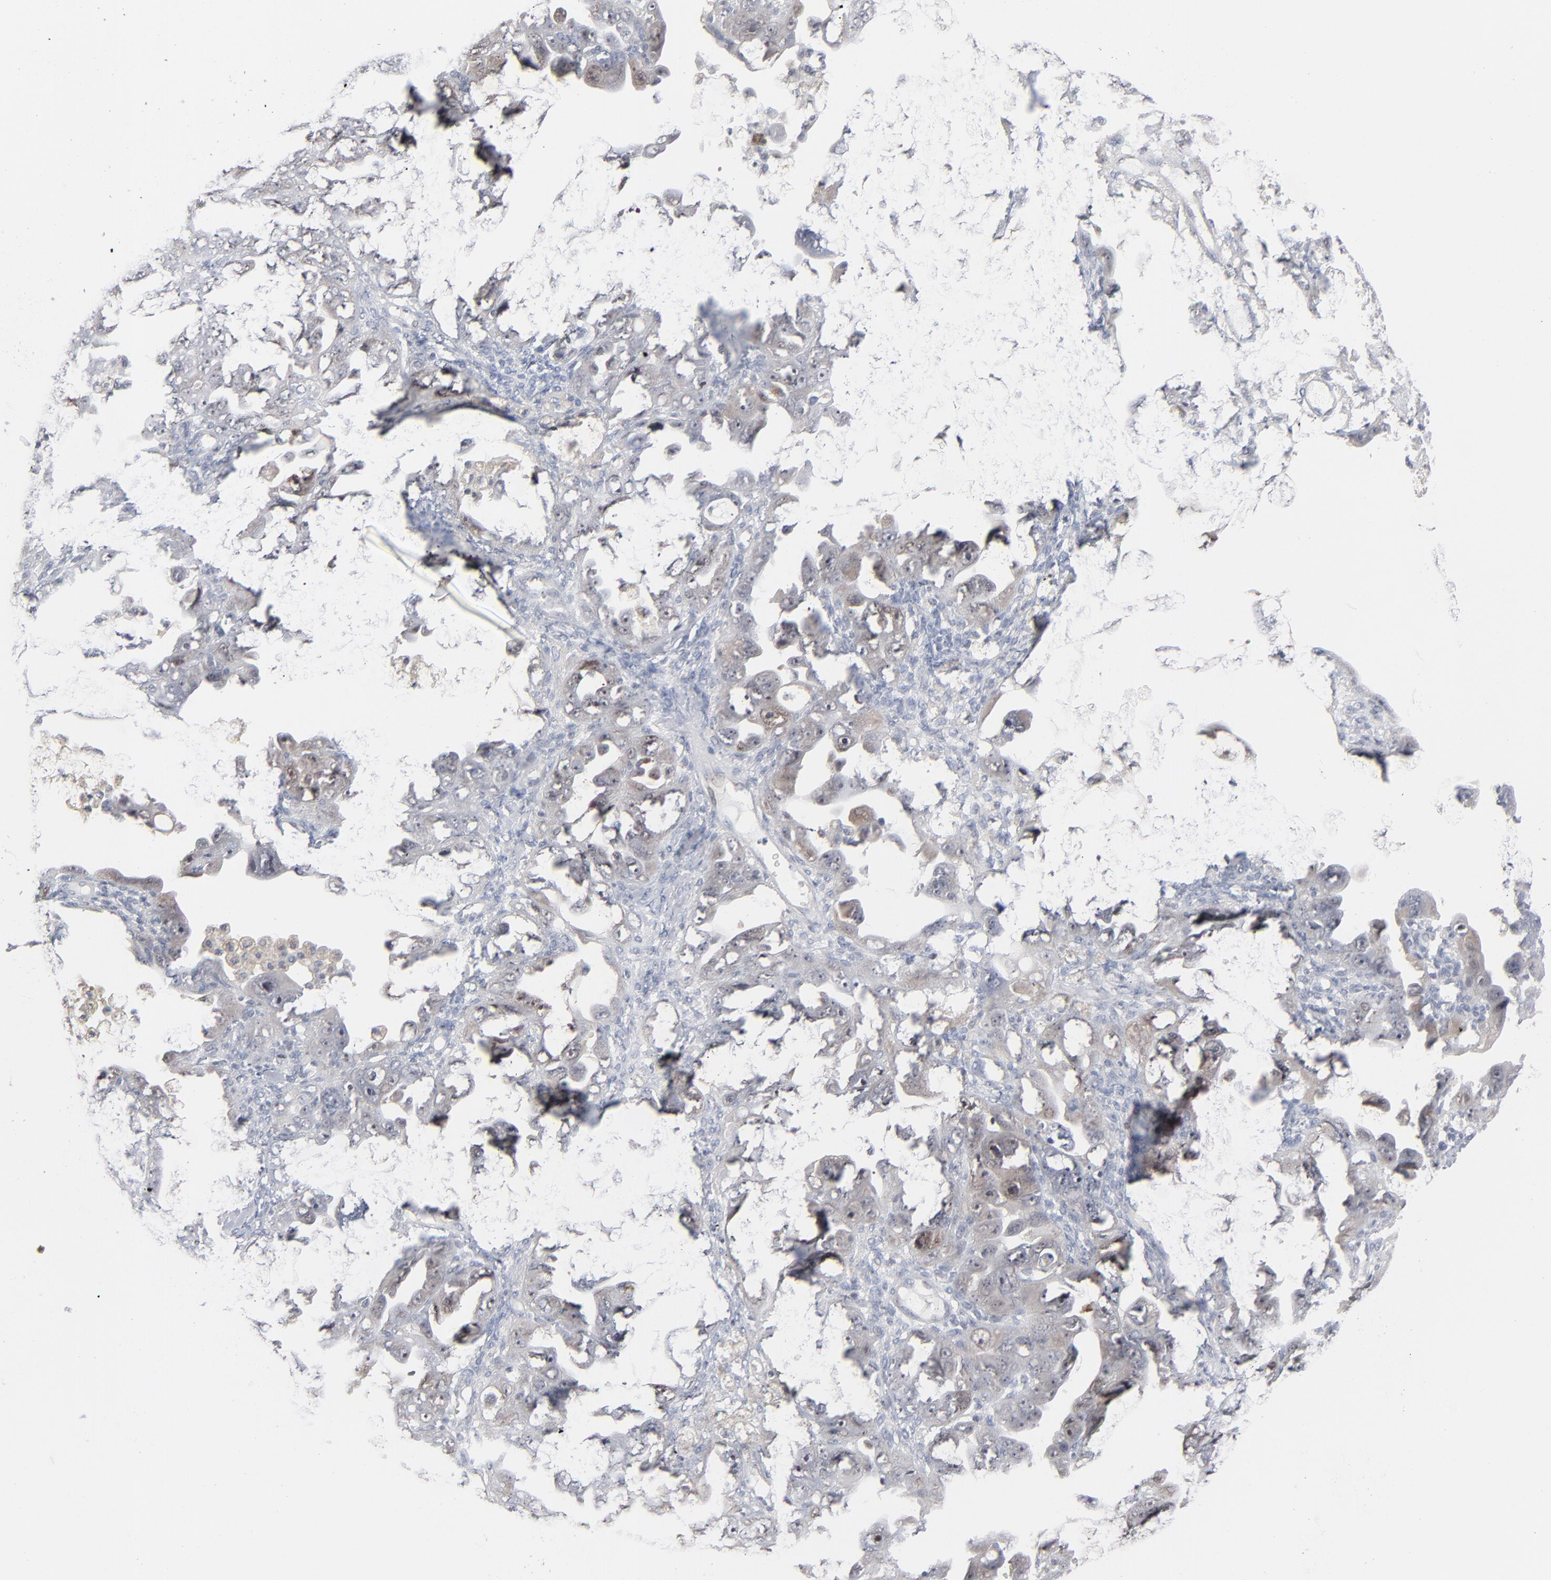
{"staining": {"intensity": "negative", "quantity": "none", "location": "none"}, "tissue": "ovarian cancer", "cell_type": "Tumor cells", "image_type": "cancer", "snomed": [{"axis": "morphology", "description": "Cystadenocarcinoma, serous, NOS"}, {"axis": "topography", "description": "Ovary"}], "caption": "The image shows no significant expression in tumor cells of ovarian cancer (serous cystadenocarcinoma).", "gene": "POF1B", "patient": {"sex": "female", "age": 66}}